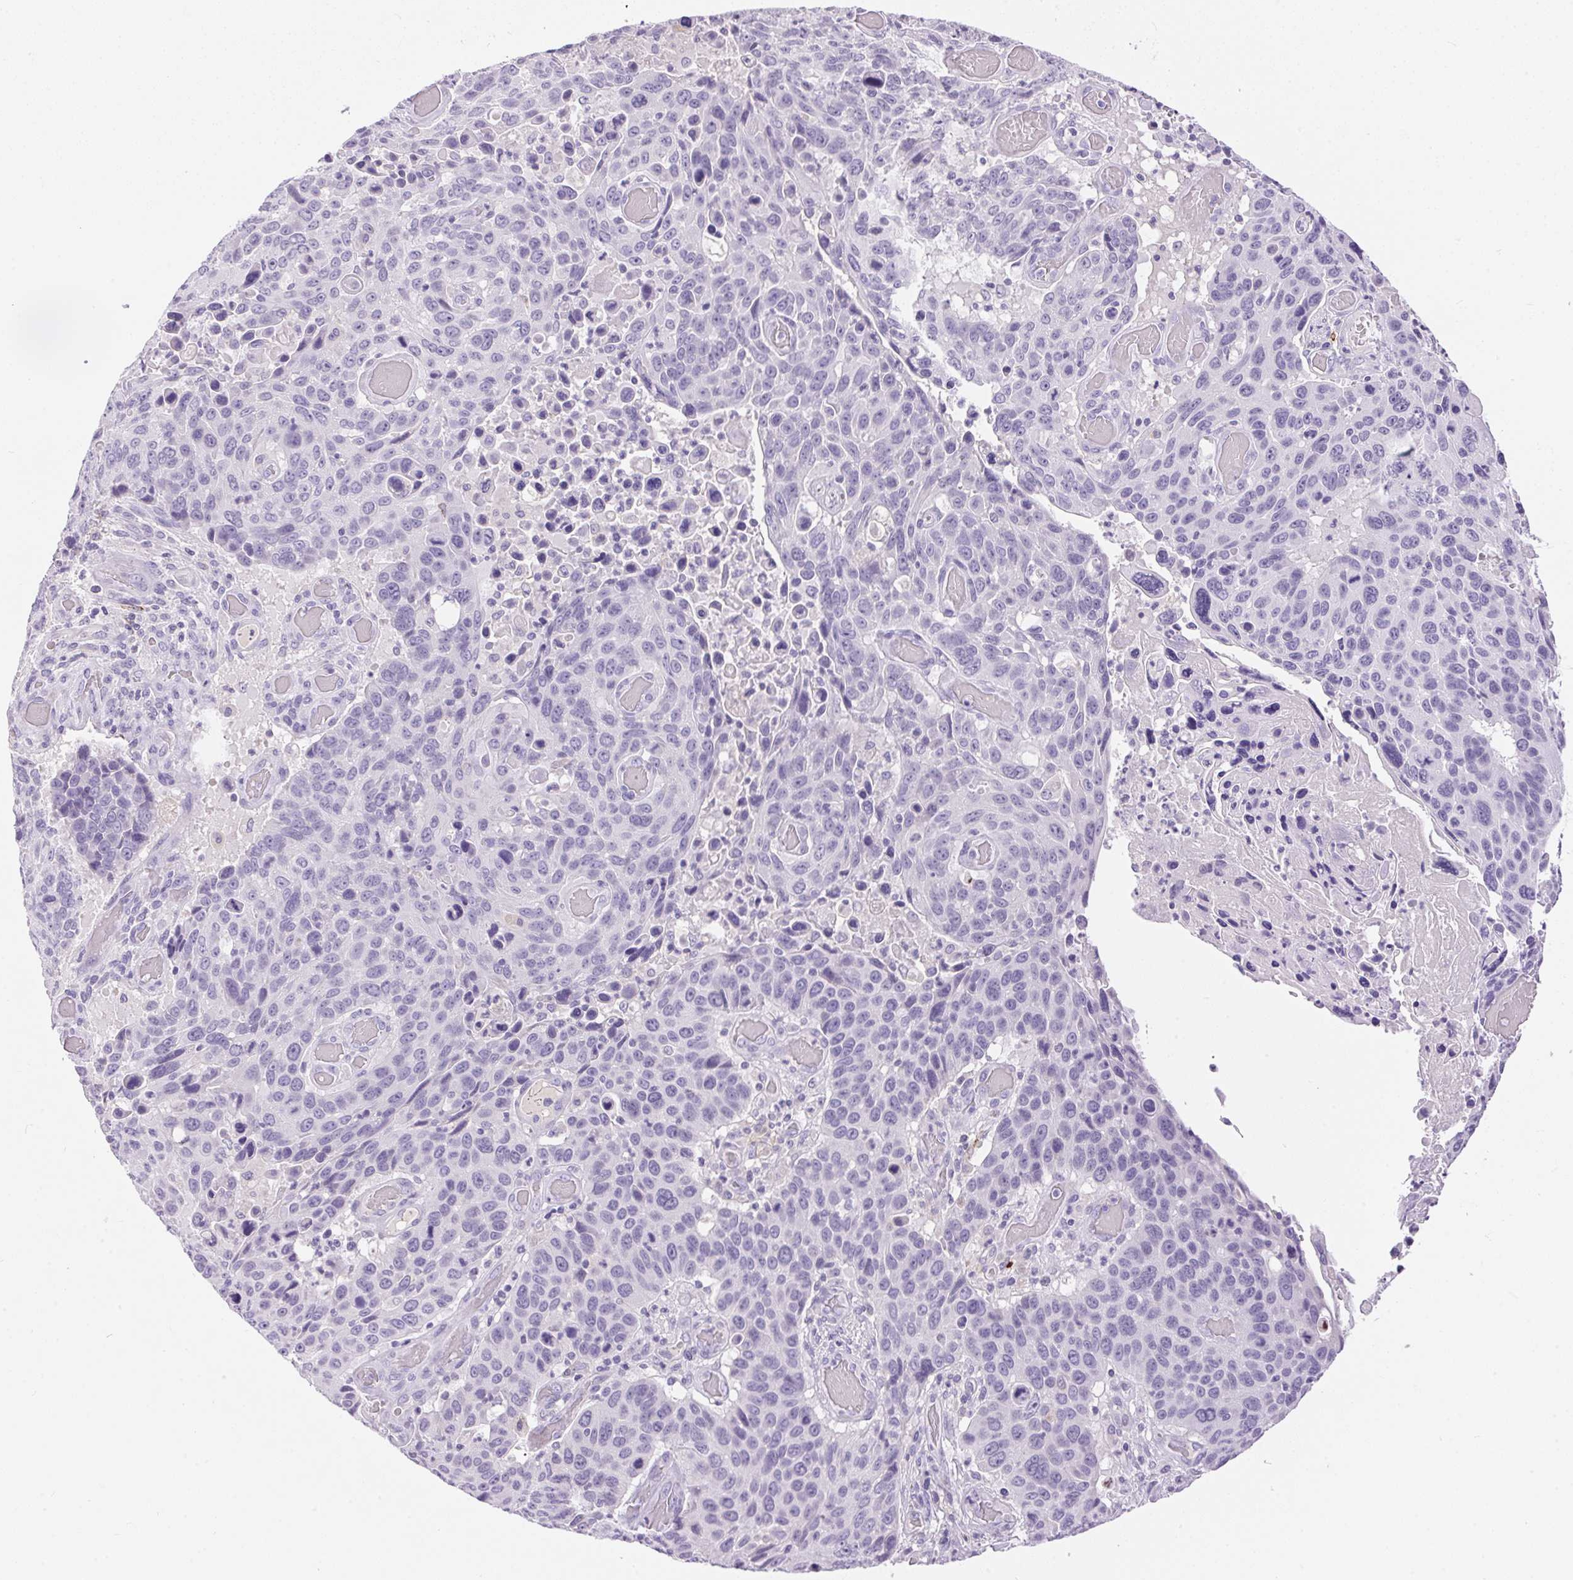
{"staining": {"intensity": "negative", "quantity": "none", "location": "none"}, "tissue": "lung cancer", "cell_type": "Tumor cells", "image_type": "cancer", "snomed": [{"axis": "morphology", "description": "Squamous cell carcinoma, NOS"}, {"axis": "topography", "description": "Lung"}], "caption": "An image of human lung squamous cell carcinoma is negative for staining in tumor cells. (DAB (3,3'-diaminobenzidine) IHC, high magnification).", "gene": "PNLIPRP3", "patient": {"sex": "male", "age": 68}}